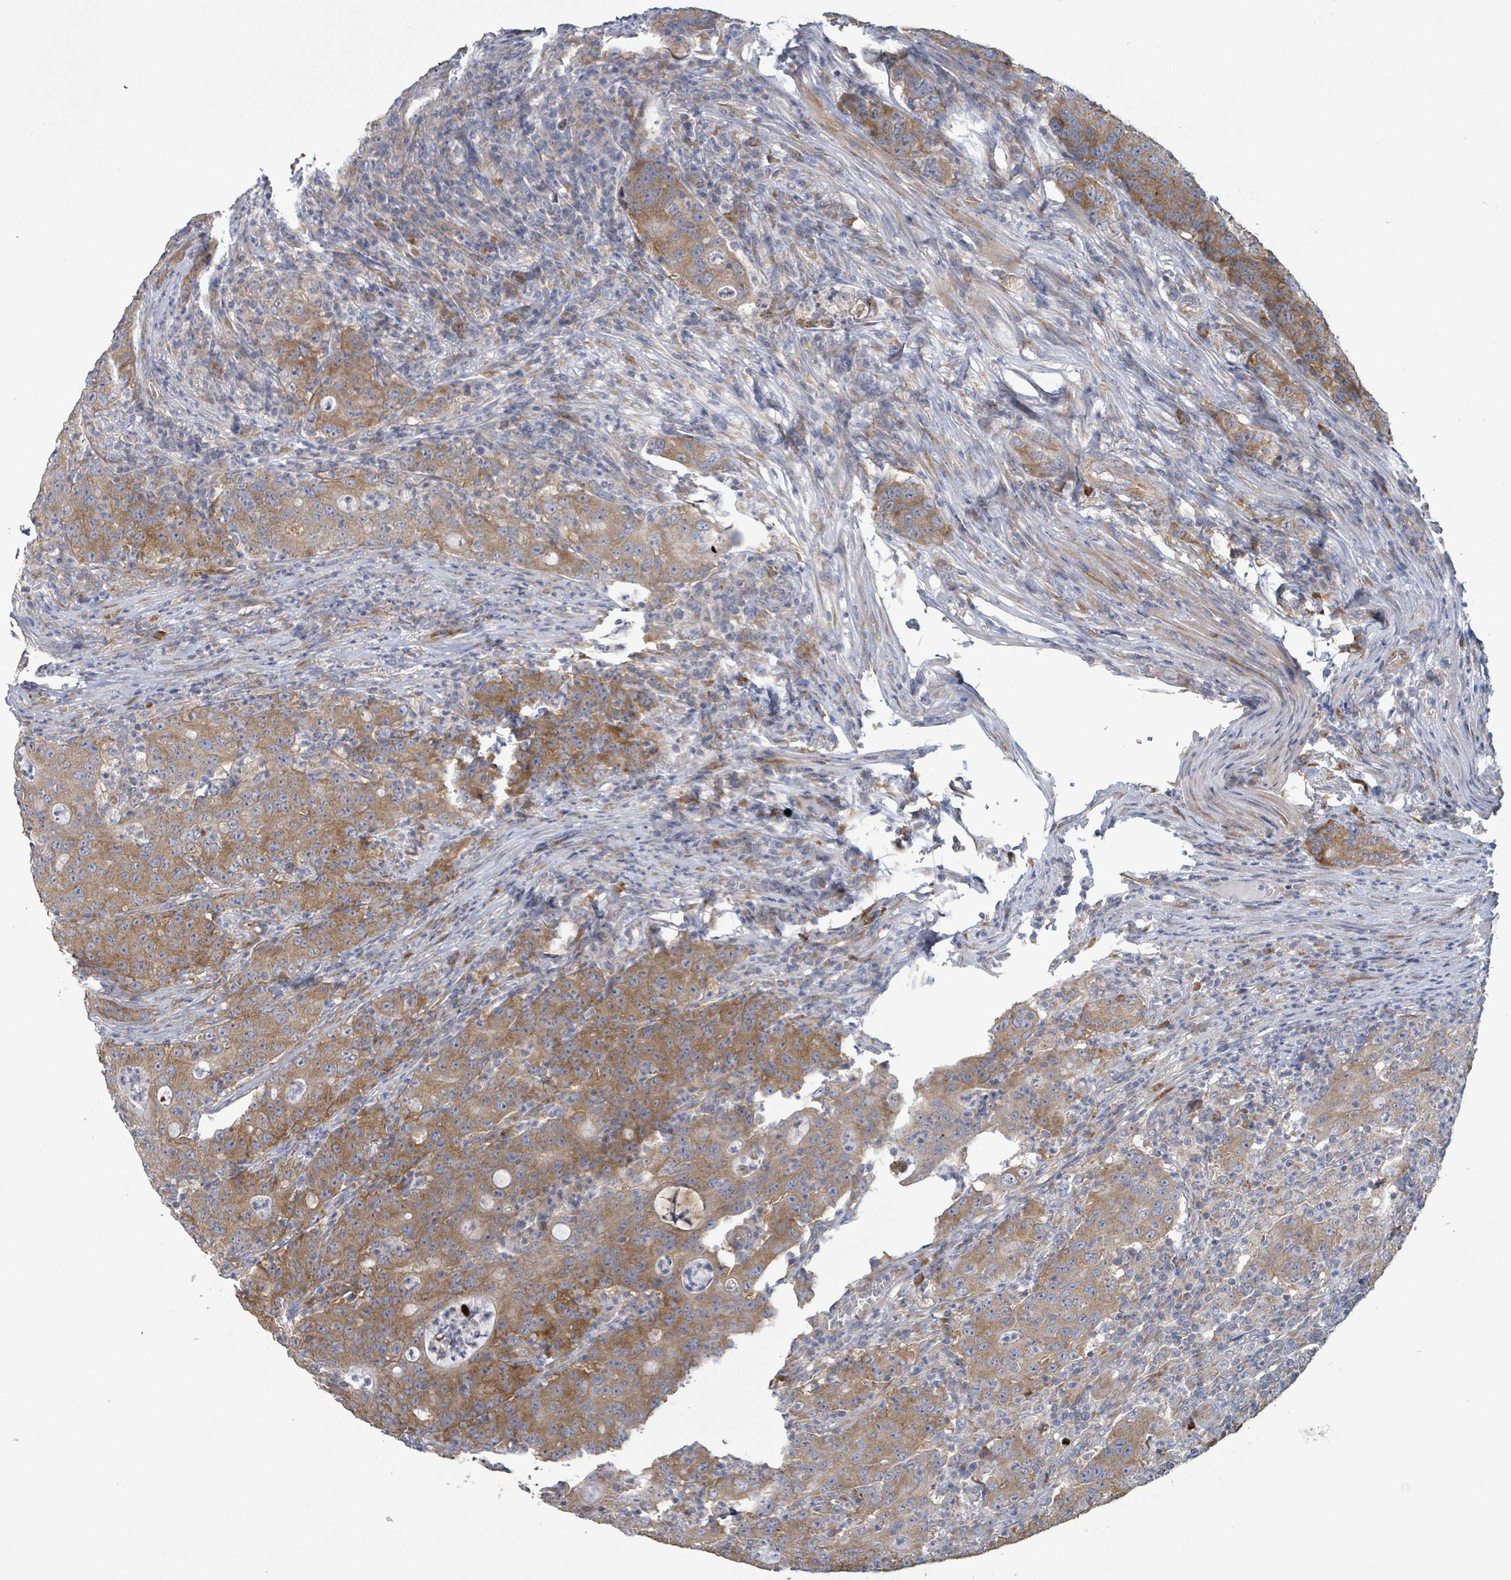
{"staining": {"intensity": "moderate", "quantity": ">75%", "location": "cytoplasmic/membranous"}, "tissue": "colorectal cancer", "cell_type": "Tumor cells", "image_type": "cancer", "snomed": [{"axis": "morphology", "description": "Adenocarcinoma, NOS"}, {"axis": "topography", "description": "Colon"}], "caption": "High-power microscopy captured an IHC histopathology image of colorectal cancer, revealing moderate cytoplasmic/membranous positivity in approximately >75% of tumor cells.", "gene": "RPL32", "patient": {"sex": "male", "age": 83}}